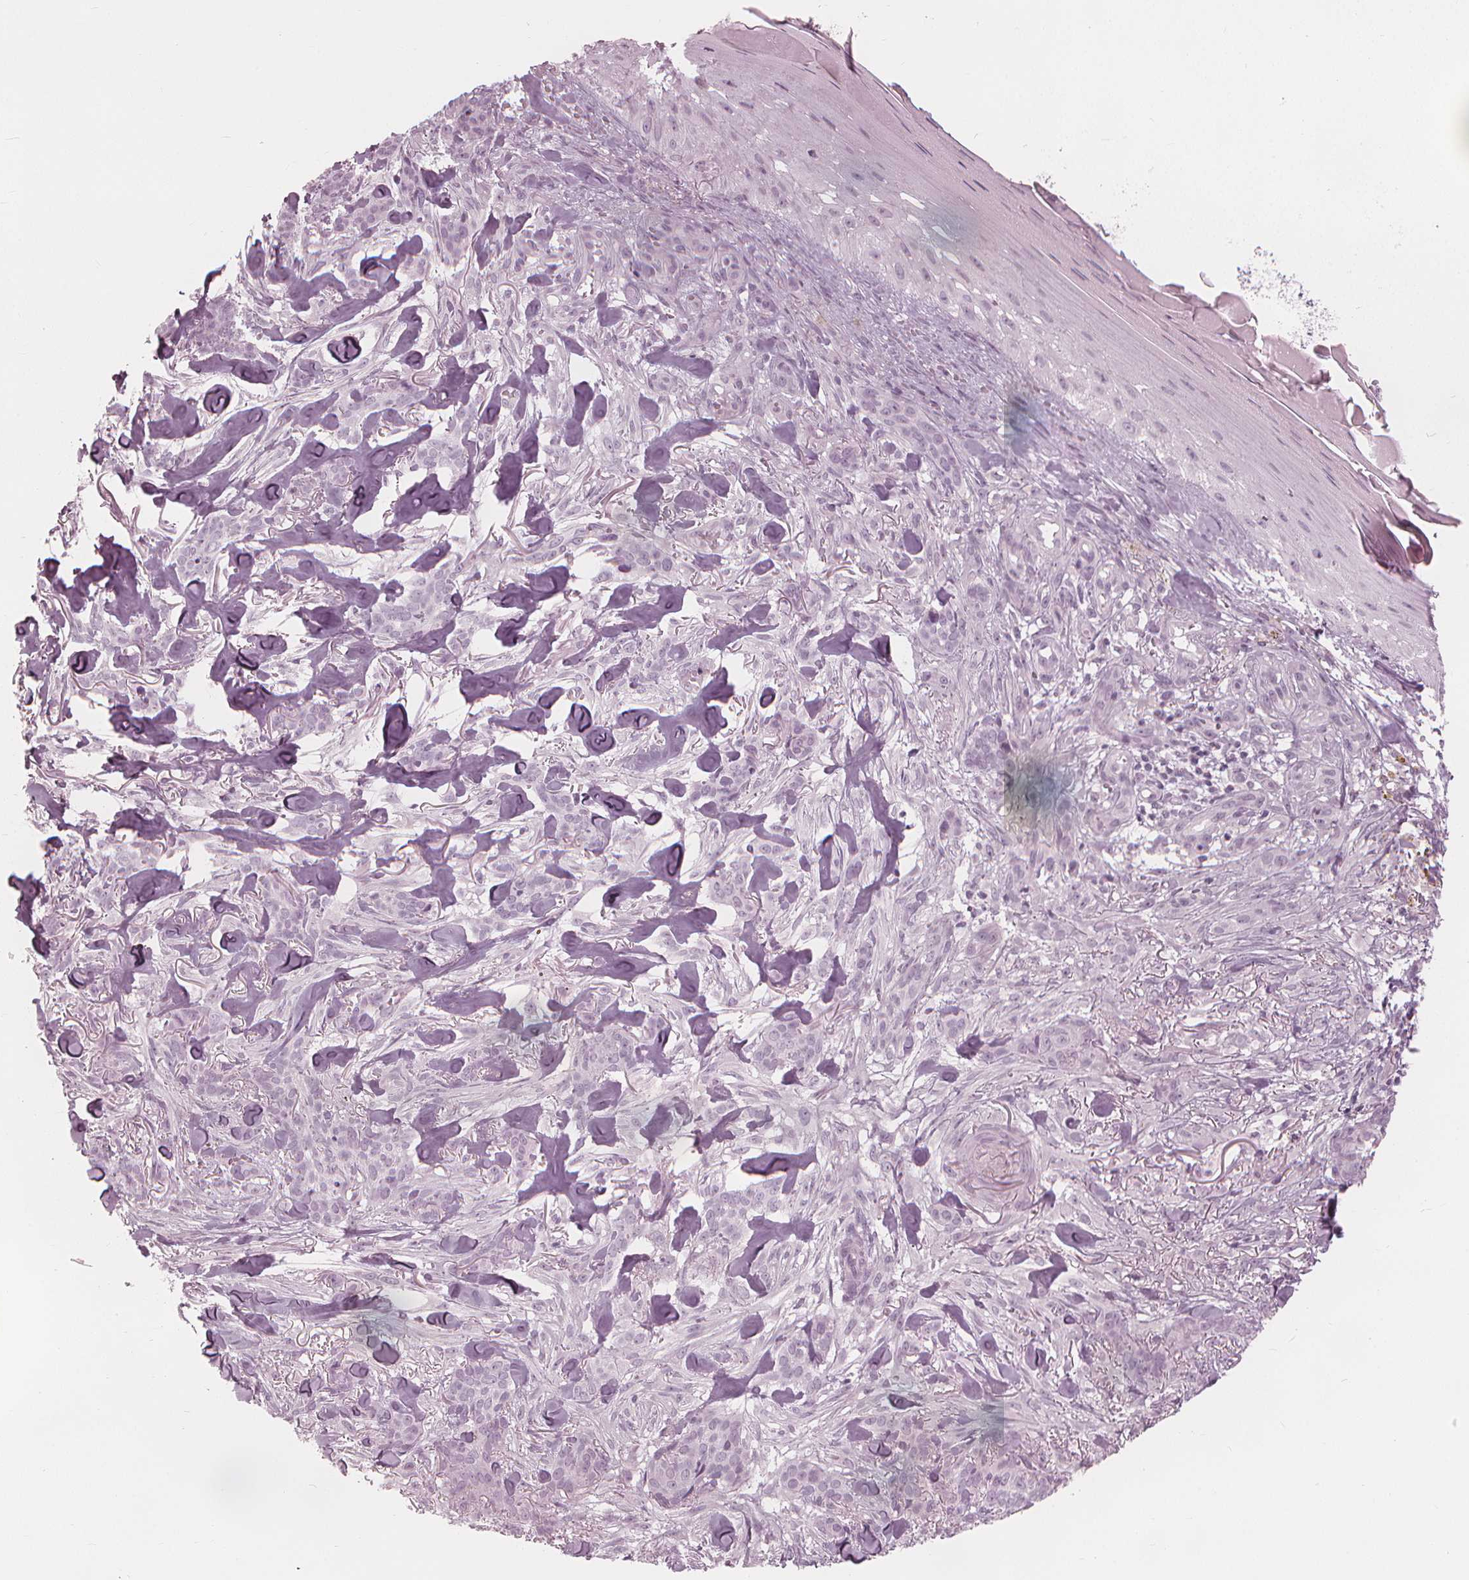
{"staining": {"intensity": "negative", "quantity": "none", "location": "none"}, "tissue": "skin cancer", "cell_type": "Tumor cells", "image_type": "cancer", "snomed": [{"axis": "morphology", "description": "Basal cell carcinoma"}, {"axis": "topography", "description": "Skin"}], "caption": "A high-resolution photomicrograph shows immunohistochemistry staining of skin cancer (basal cell carcinoma), which demonstrates no significant positivity in tumor cells. Brightfield microscopy of immunohistochemistry stained with DAB (brown) and hematoxylin (blue), captured at high magnification.", "gene": "PAEP", "patient": {"sex": "female", "age": 61}}